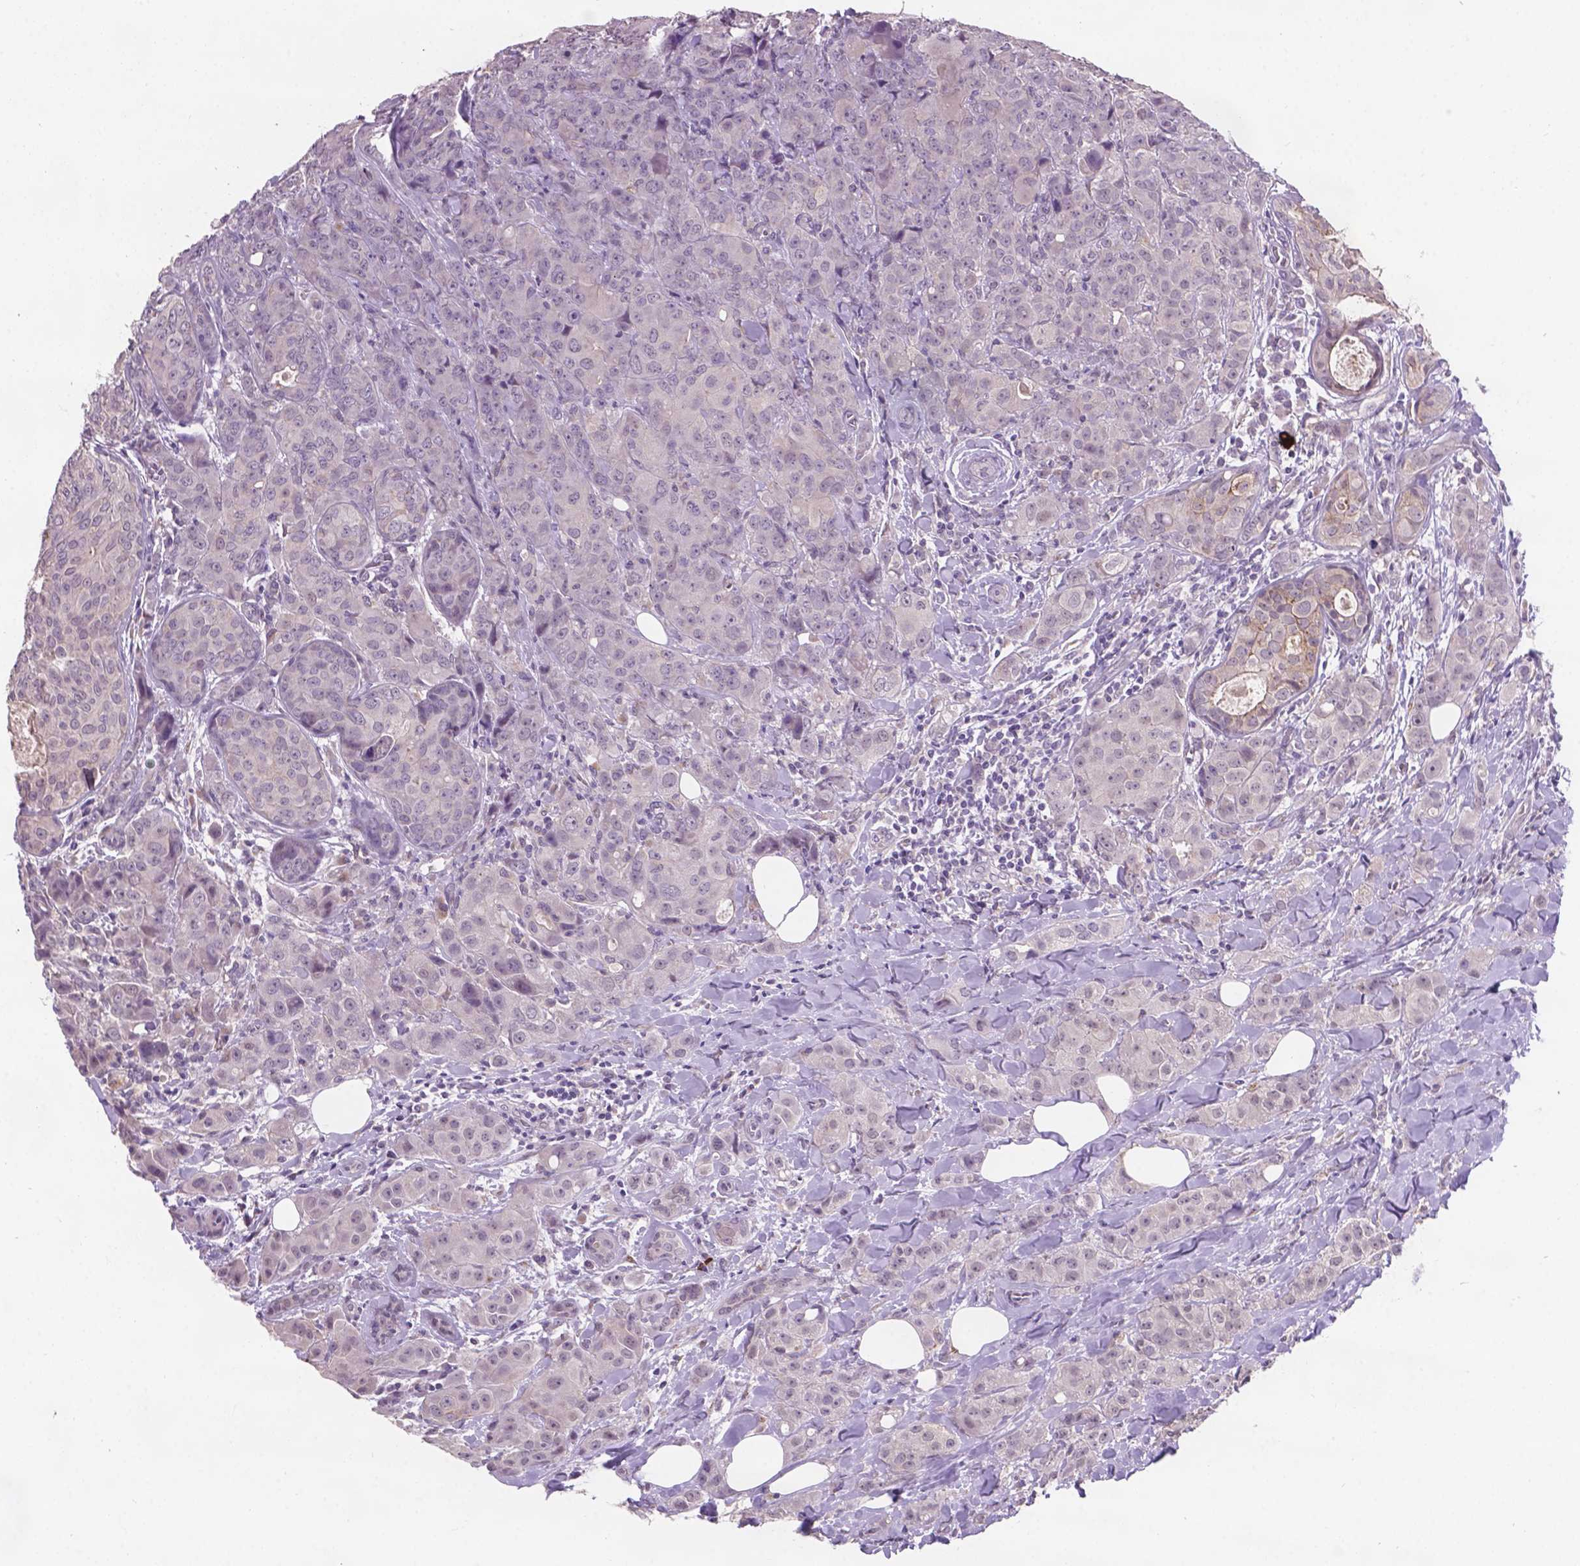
{"staining": {"intensity": "negative", "quantity": "none", "location": "none"}, "tissue": "breast cancer", "cell_type": "Tumor cells", "image_type": "cancer", "snomed": [{"axis": "morphology", "description": "Duct carcinoma"}, {"axis": "topography", "description": "Breast"}], "caption": "Infiltrating ductal carcinoma (breast) stained for a protein using immunohistochemistry (IHC) exhibits no staining tumor cells.", "gene": "GXYLT2", "patient": {"sex": "female", "age": 43}}